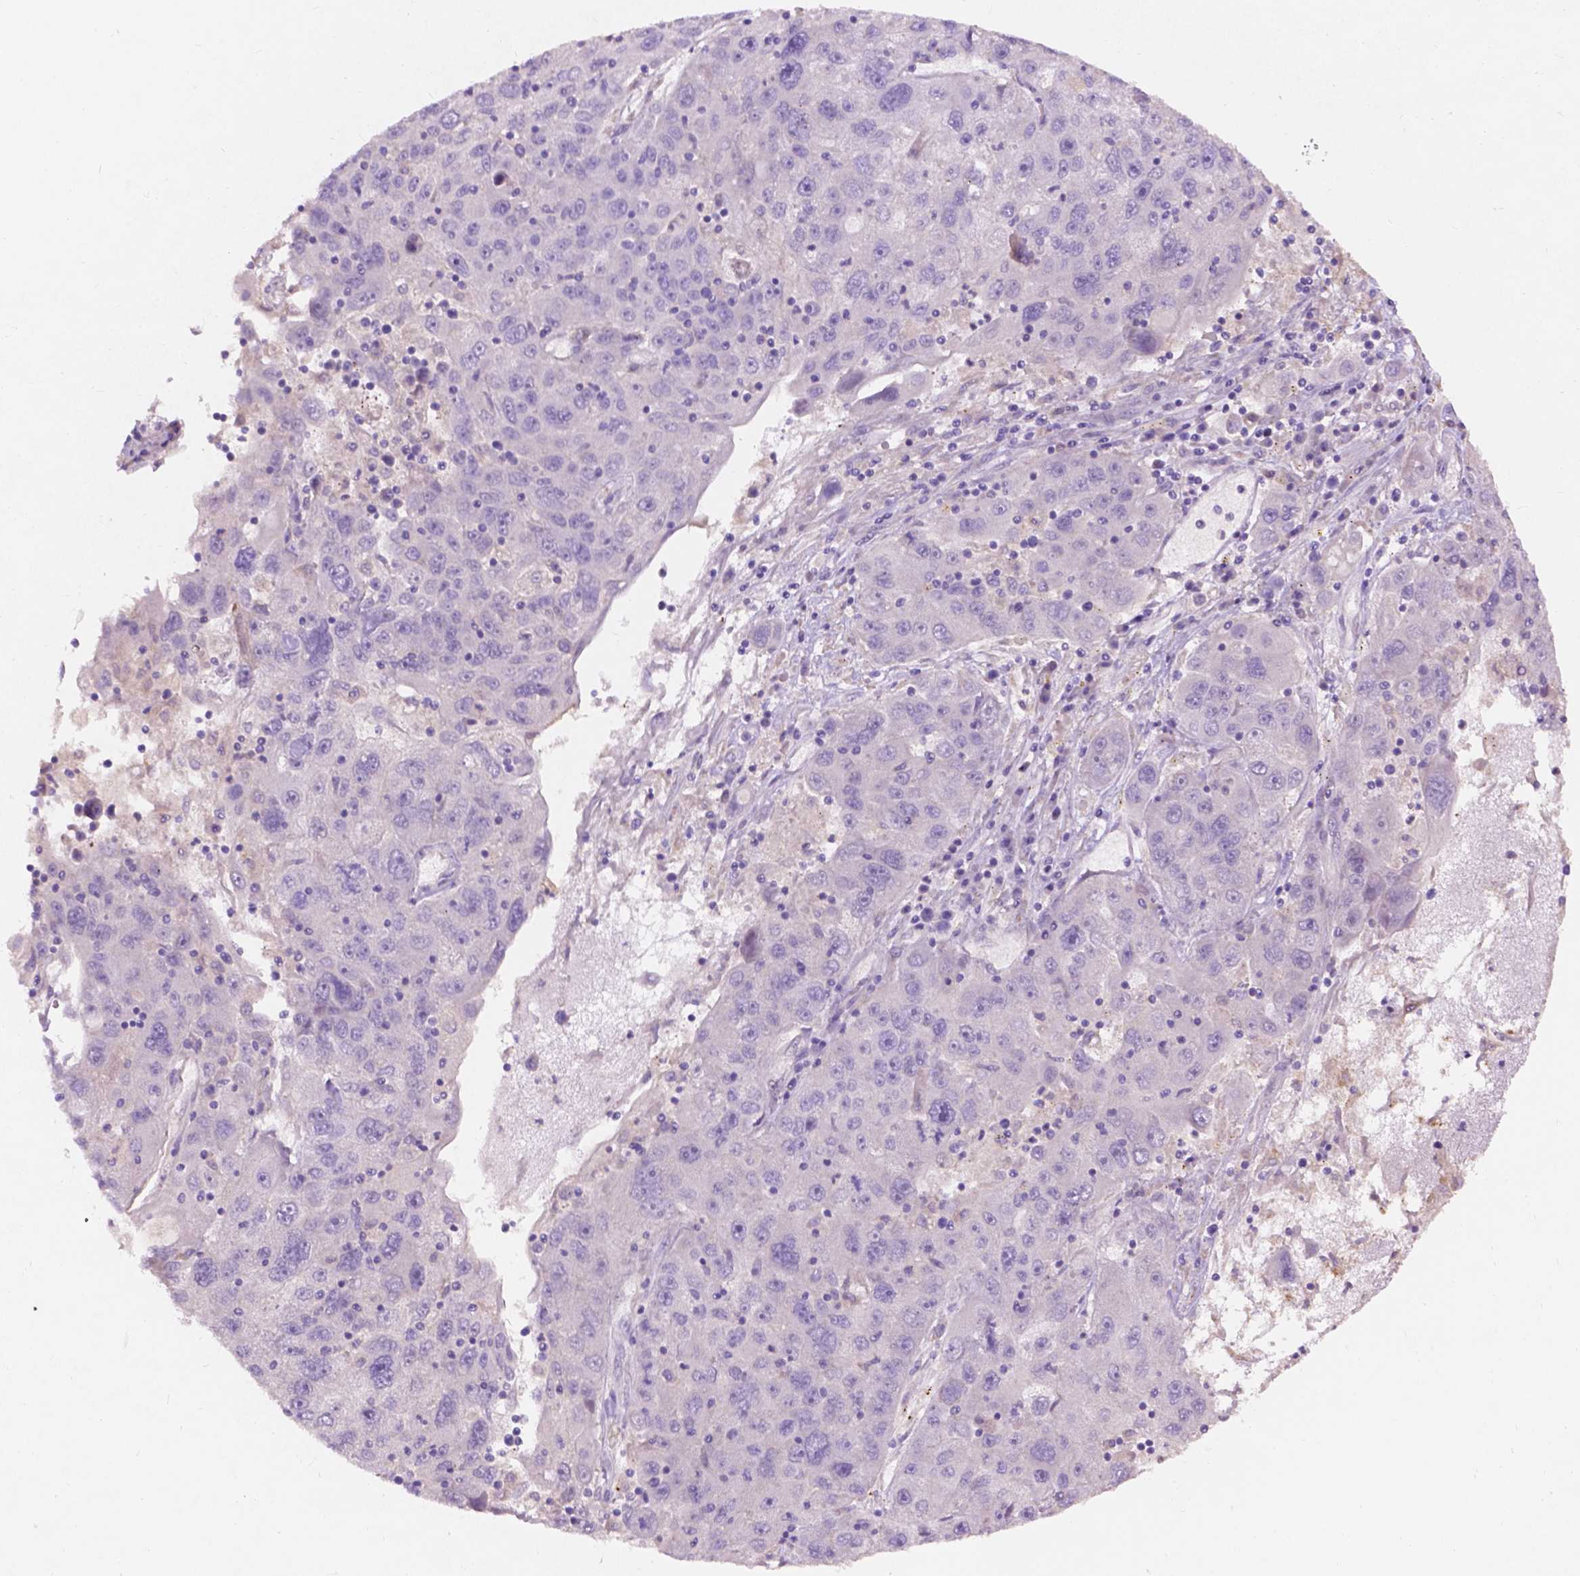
{"staining": {"intensity": "negative", "quantity": "none", "location": "none"}, "tissue": "stomach cancer", "cell_type": "Tumor cells", "image_type": "cancer", "snomed": [{"axis": "morphology", "description": "Adenocarcinoma, NOS"}, {"axis": "topography", "description": "Stomach"}], "caption": "The histopathology image demonstrates no significant staining in tumor cells of stomach cancer.", "gene": "NOXO1", "patient": {"sex": "male", "age": 56}}